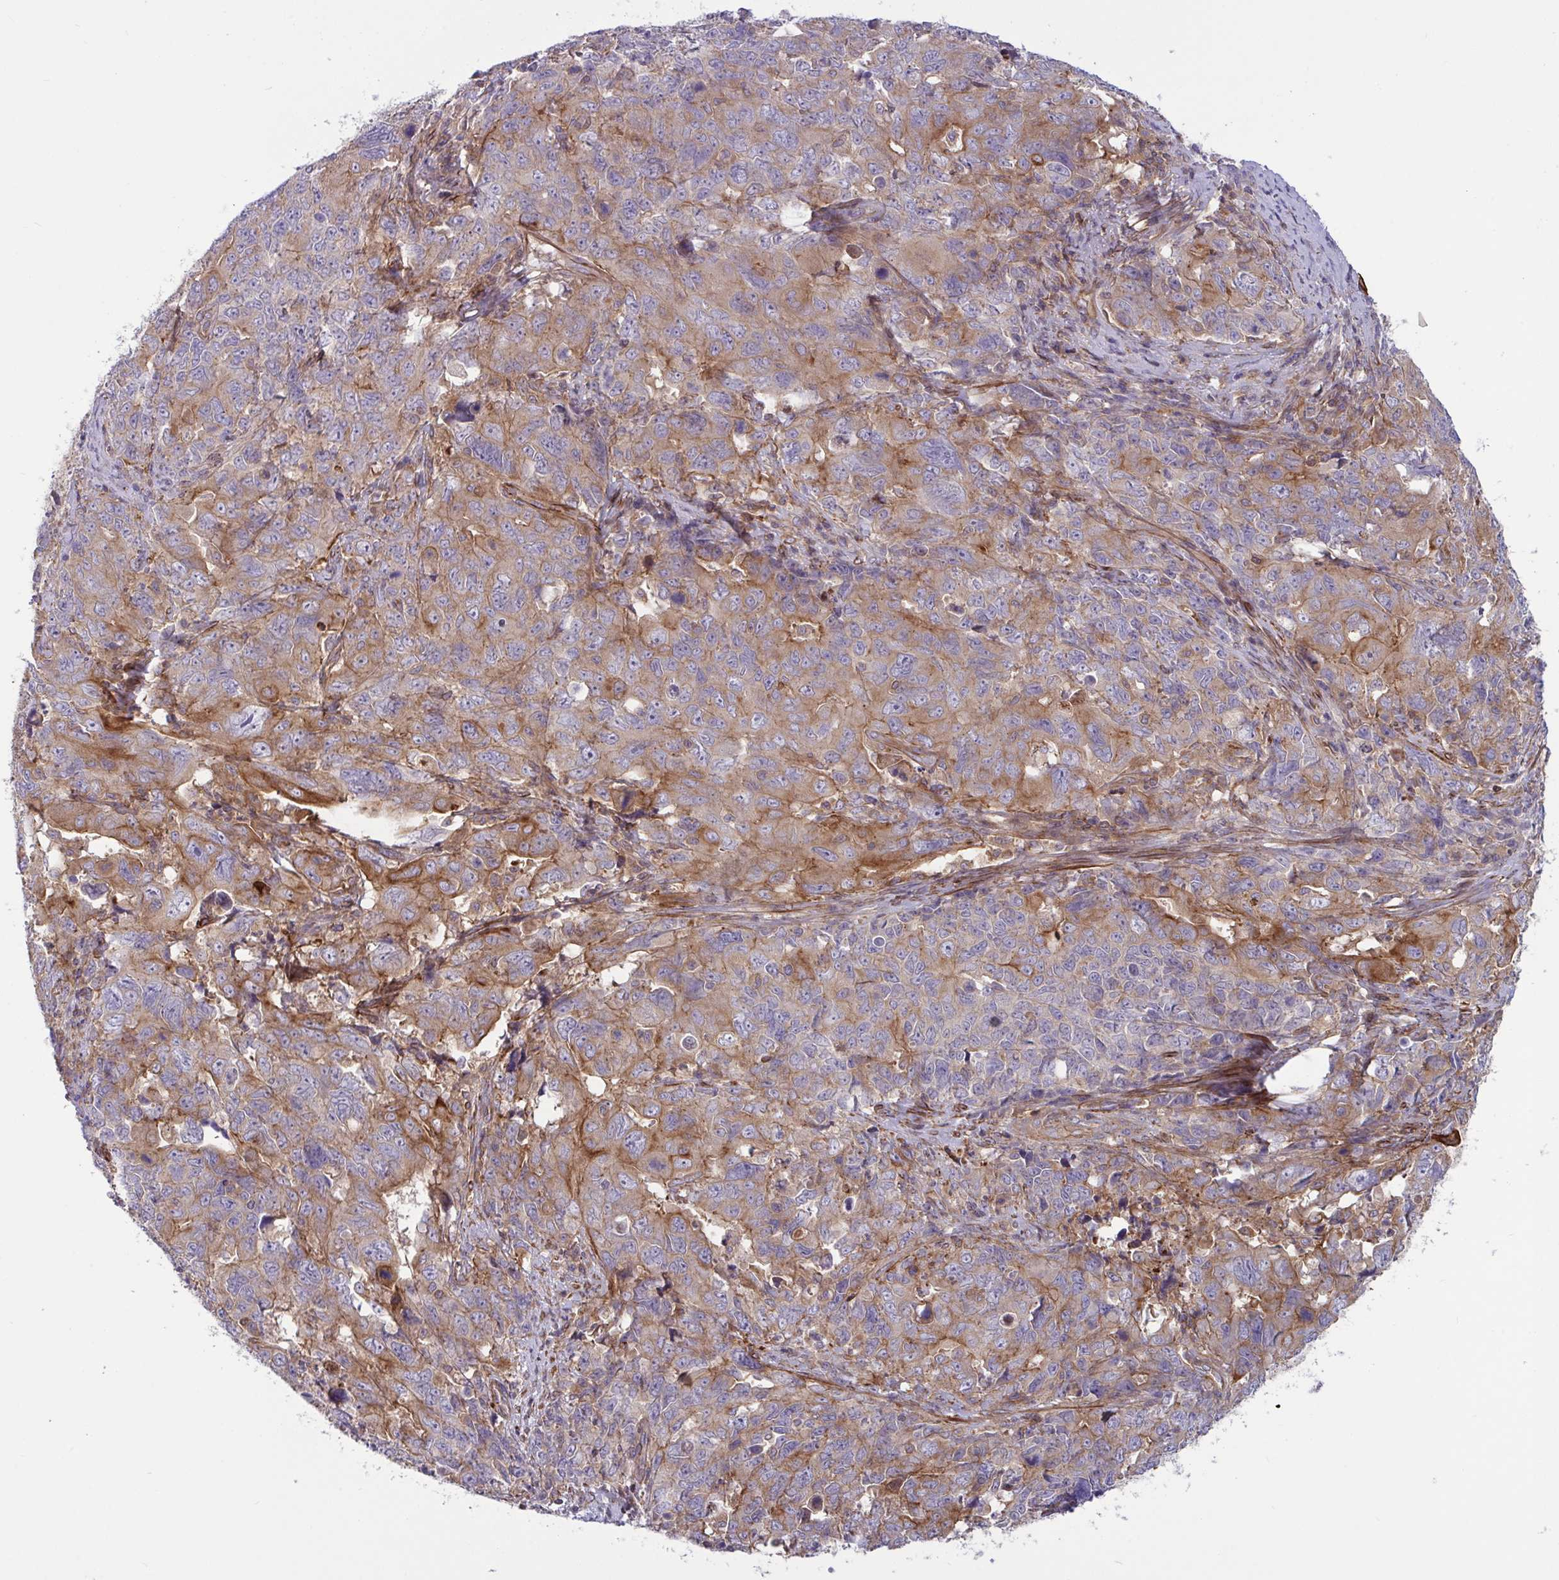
{"staining": {"intensity": "moderate", "quantity": "<25%", "location": "cytoplasmic/membranous"}, "tissue": "cervical cancer", "cell_type": "Tumor cells", "image_type": "cancer", "snomed": [{"axis": "morphology", "description": "Adenocarcinoma, NOS"}, {"axis": "topography", "description": "Cervix"}], "caption": "DAB (3,3'-diaminobenzidine) immunohistochemical staining of cervical cancer exhibits moderate cytoplasmic/membranous protein staining in about <25% of tumor cells.", "gene": "TANK", "patient": {"sex": "female", "age": 63}}